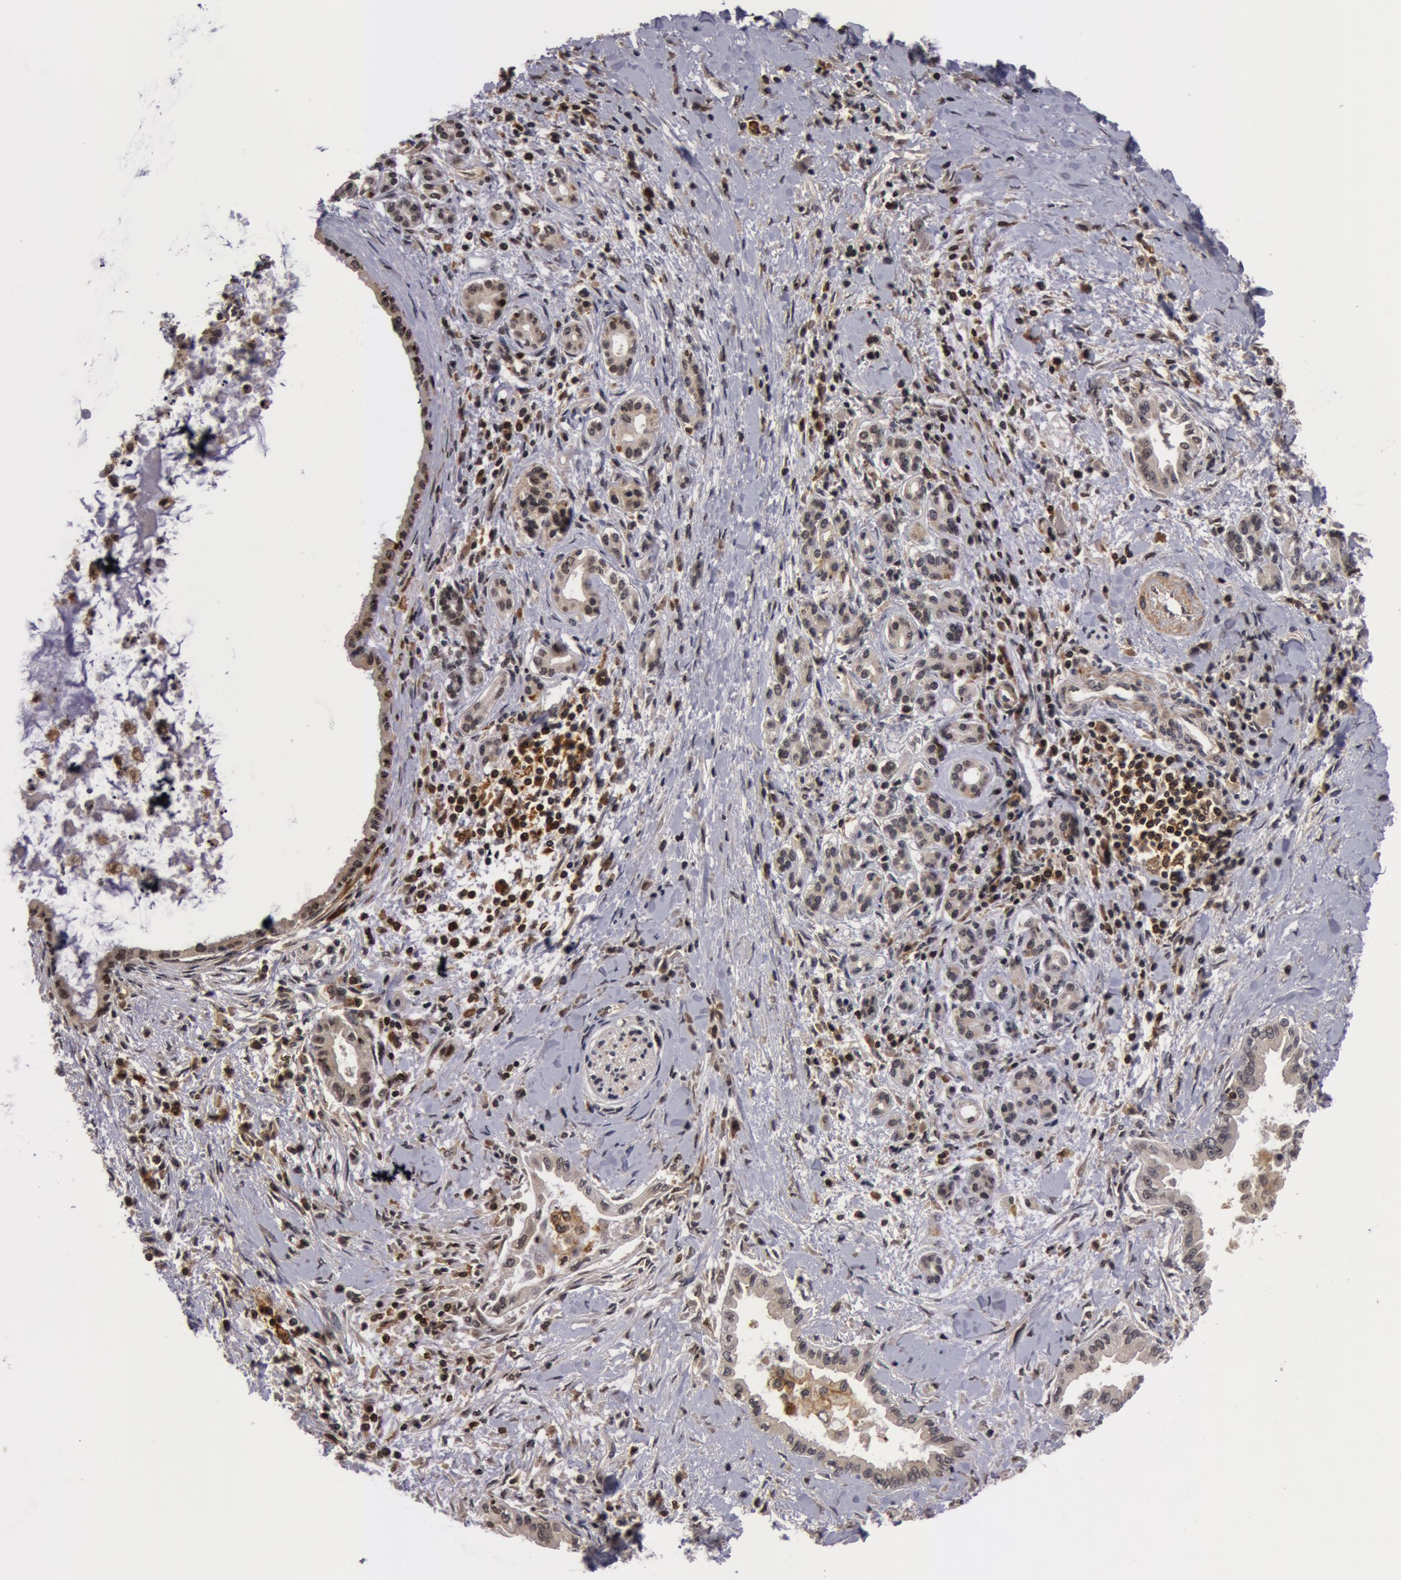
{"staining": {"intensity": "weak", "quantity": "<25%", "location": "nuclear"}, "tissue": "pancreatic cancer", "cell_type": "Tumor cells", "image_type": "cancer", "snomed": [{"axis": "morphology", "description": "Adenocarcinoma, NOS"}, {"axis": "topography", "description": "Pancreas"}], "caption": "The photomicrograph reveals no significant positivity in tumor cells of pancreatic cancer (adenocarcinoma).", "gene": "ZNF350", "patient": {"sex": "female", "age": 64}}